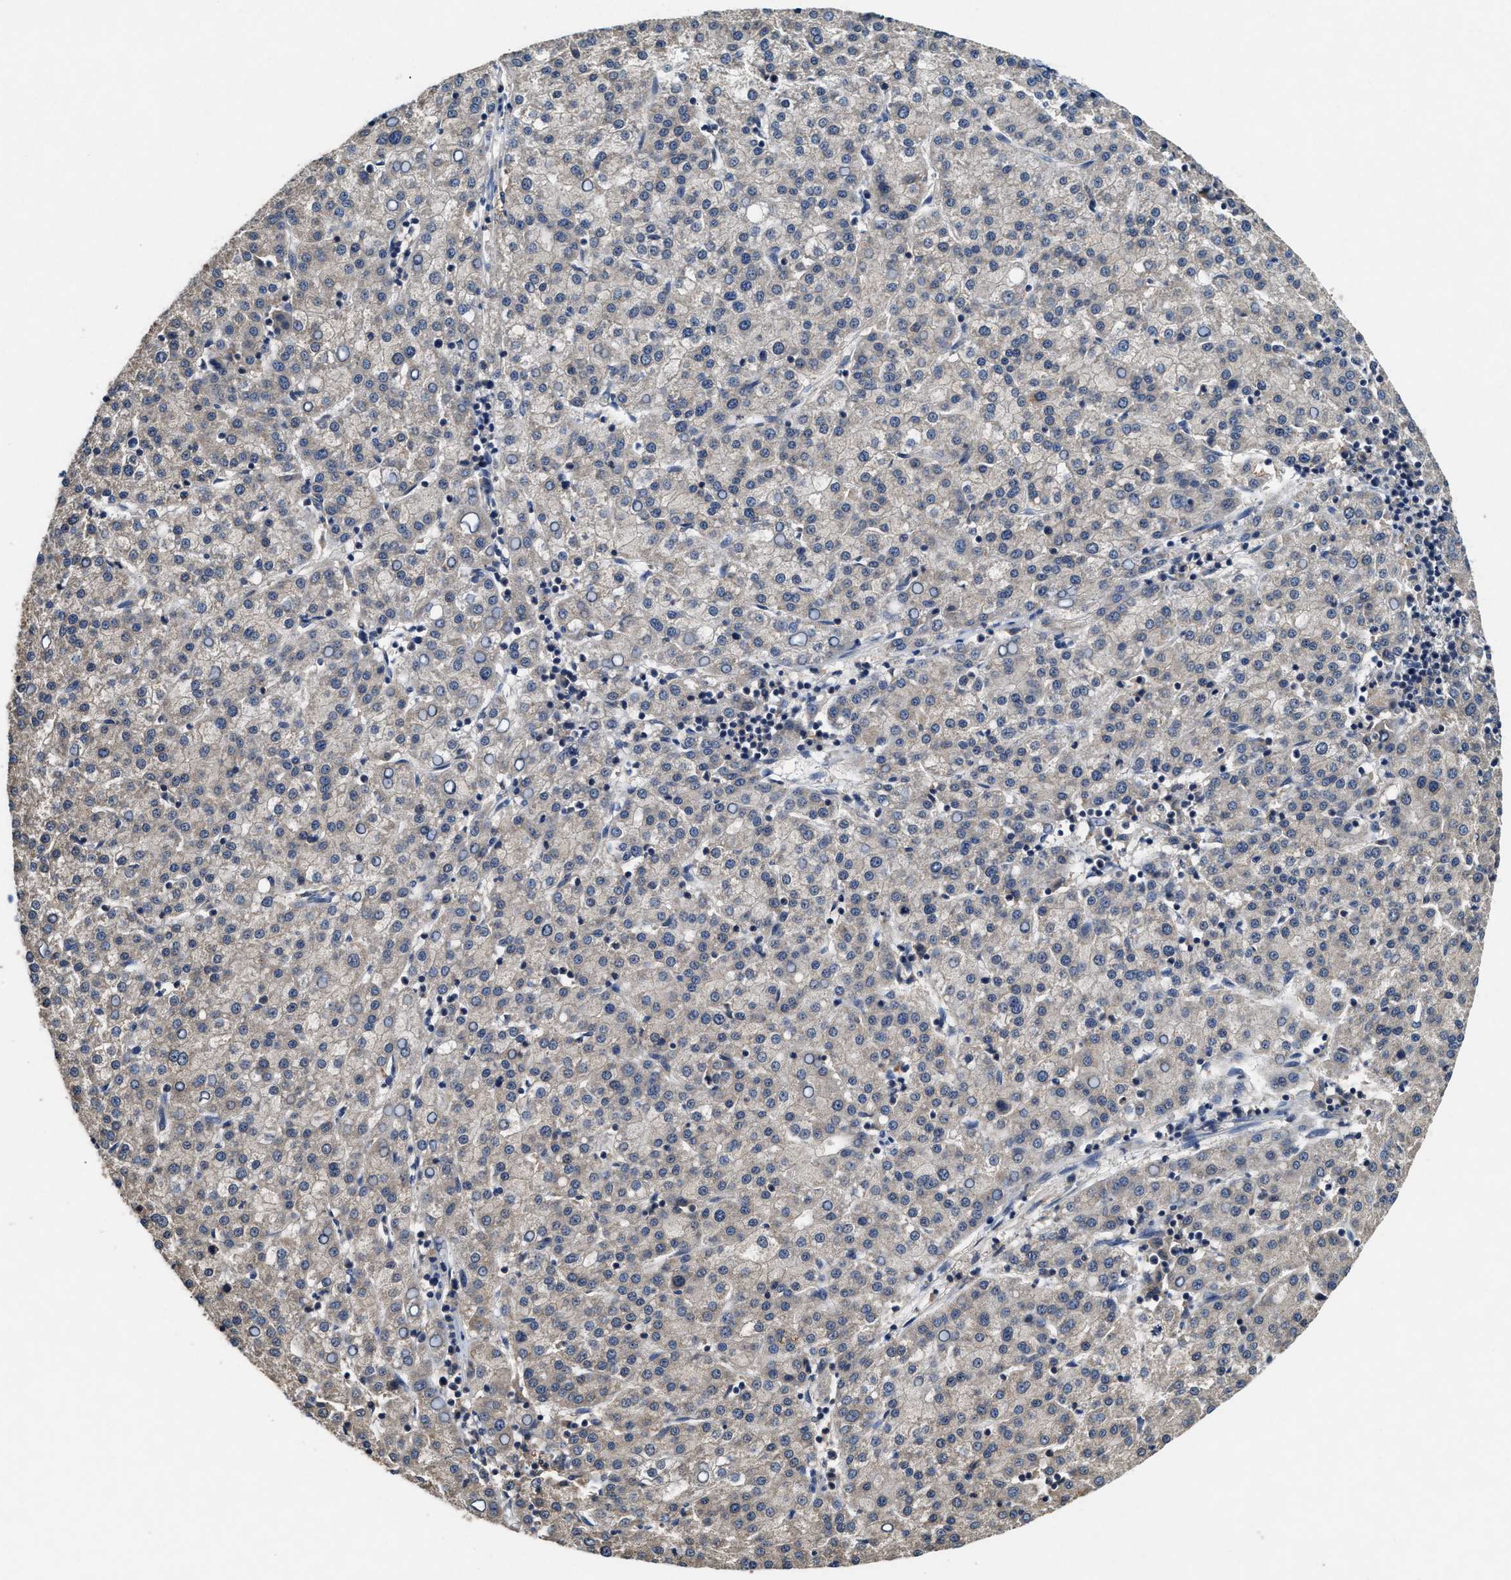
{"staining": {"intensity": "weak", "quantity": "<25%", "location": "cytoplasmic/membranous"}, "tissue": "liver cancer", "cell_type": "Tumor cells", "image_type": "cancer", "snomed": [{"axis": "morphology", "description": "Carcinoma, Hepatocellular, NOS"}, {"axis": "topography", "description": "Liver"}], "caption": "DAB immunohistochemical staining of human liver cancer reveals no significant staining in tumor cells.", "gene": "PDAP1", "patient": {"sex": "female", "age": 58}}